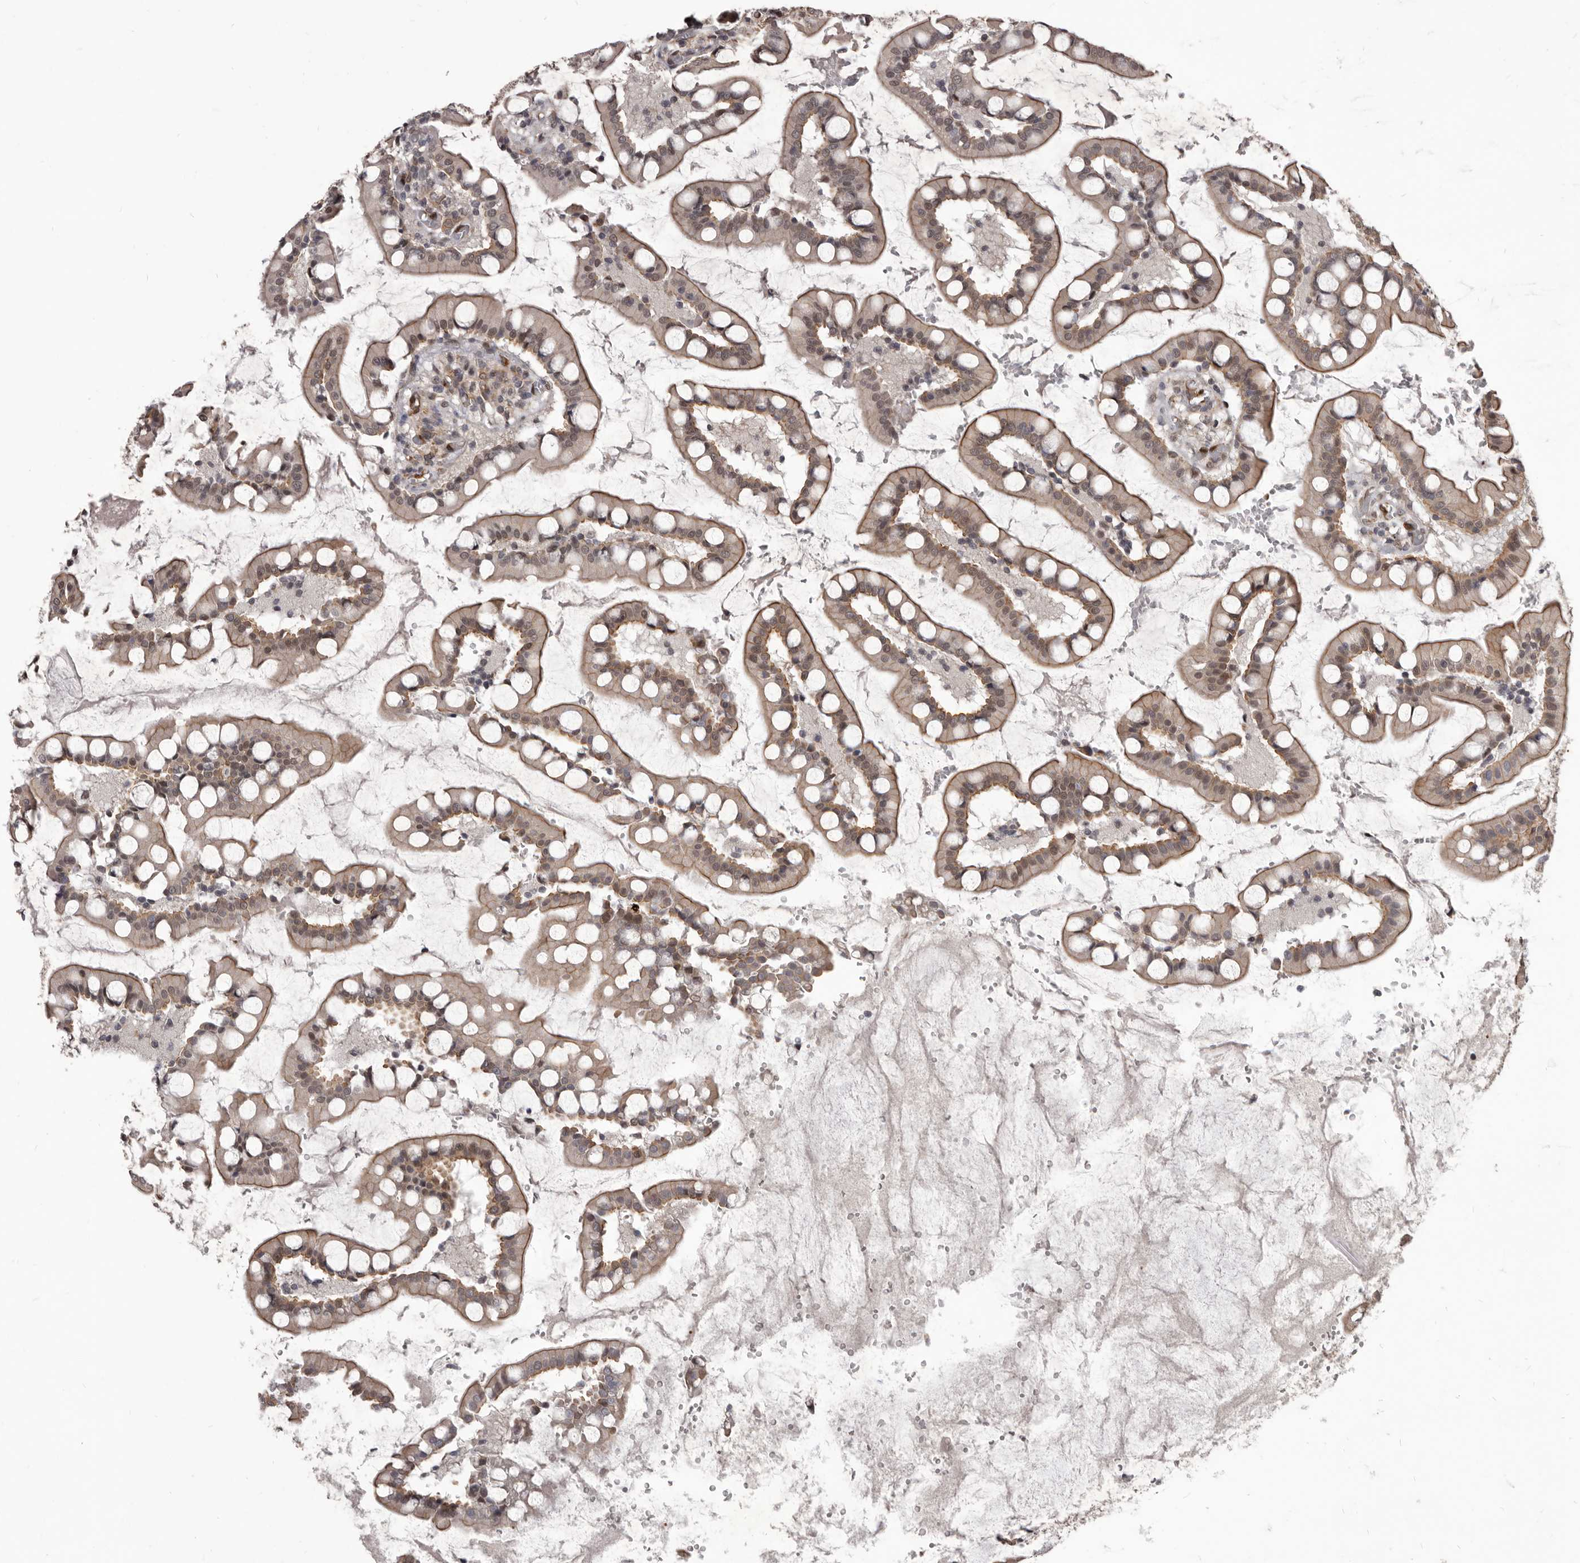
{"staining": {"intensity": "moderate", "quantity": ">75%", "location": "cytoplasmic/membranous,nuclear"}, "tissue": "small intestine", "cell_type": "Glandular cells", "image_type": "normal", "snomed": [{"axis": "morphology", "description": "Normal tissue, NOS"}, {"axis": "topography", "description": "Small intestine"}], "caption": "Immunohistochemistry (IHC) (DAB) staining of unremarkable human small intestine demonstrates moderate cytoplasmic/membranous,nuclear protein staining in about >75% of glandular cells.", "gene": "ADAMTS20", "patient": {"sex": "male", "age": 52}}